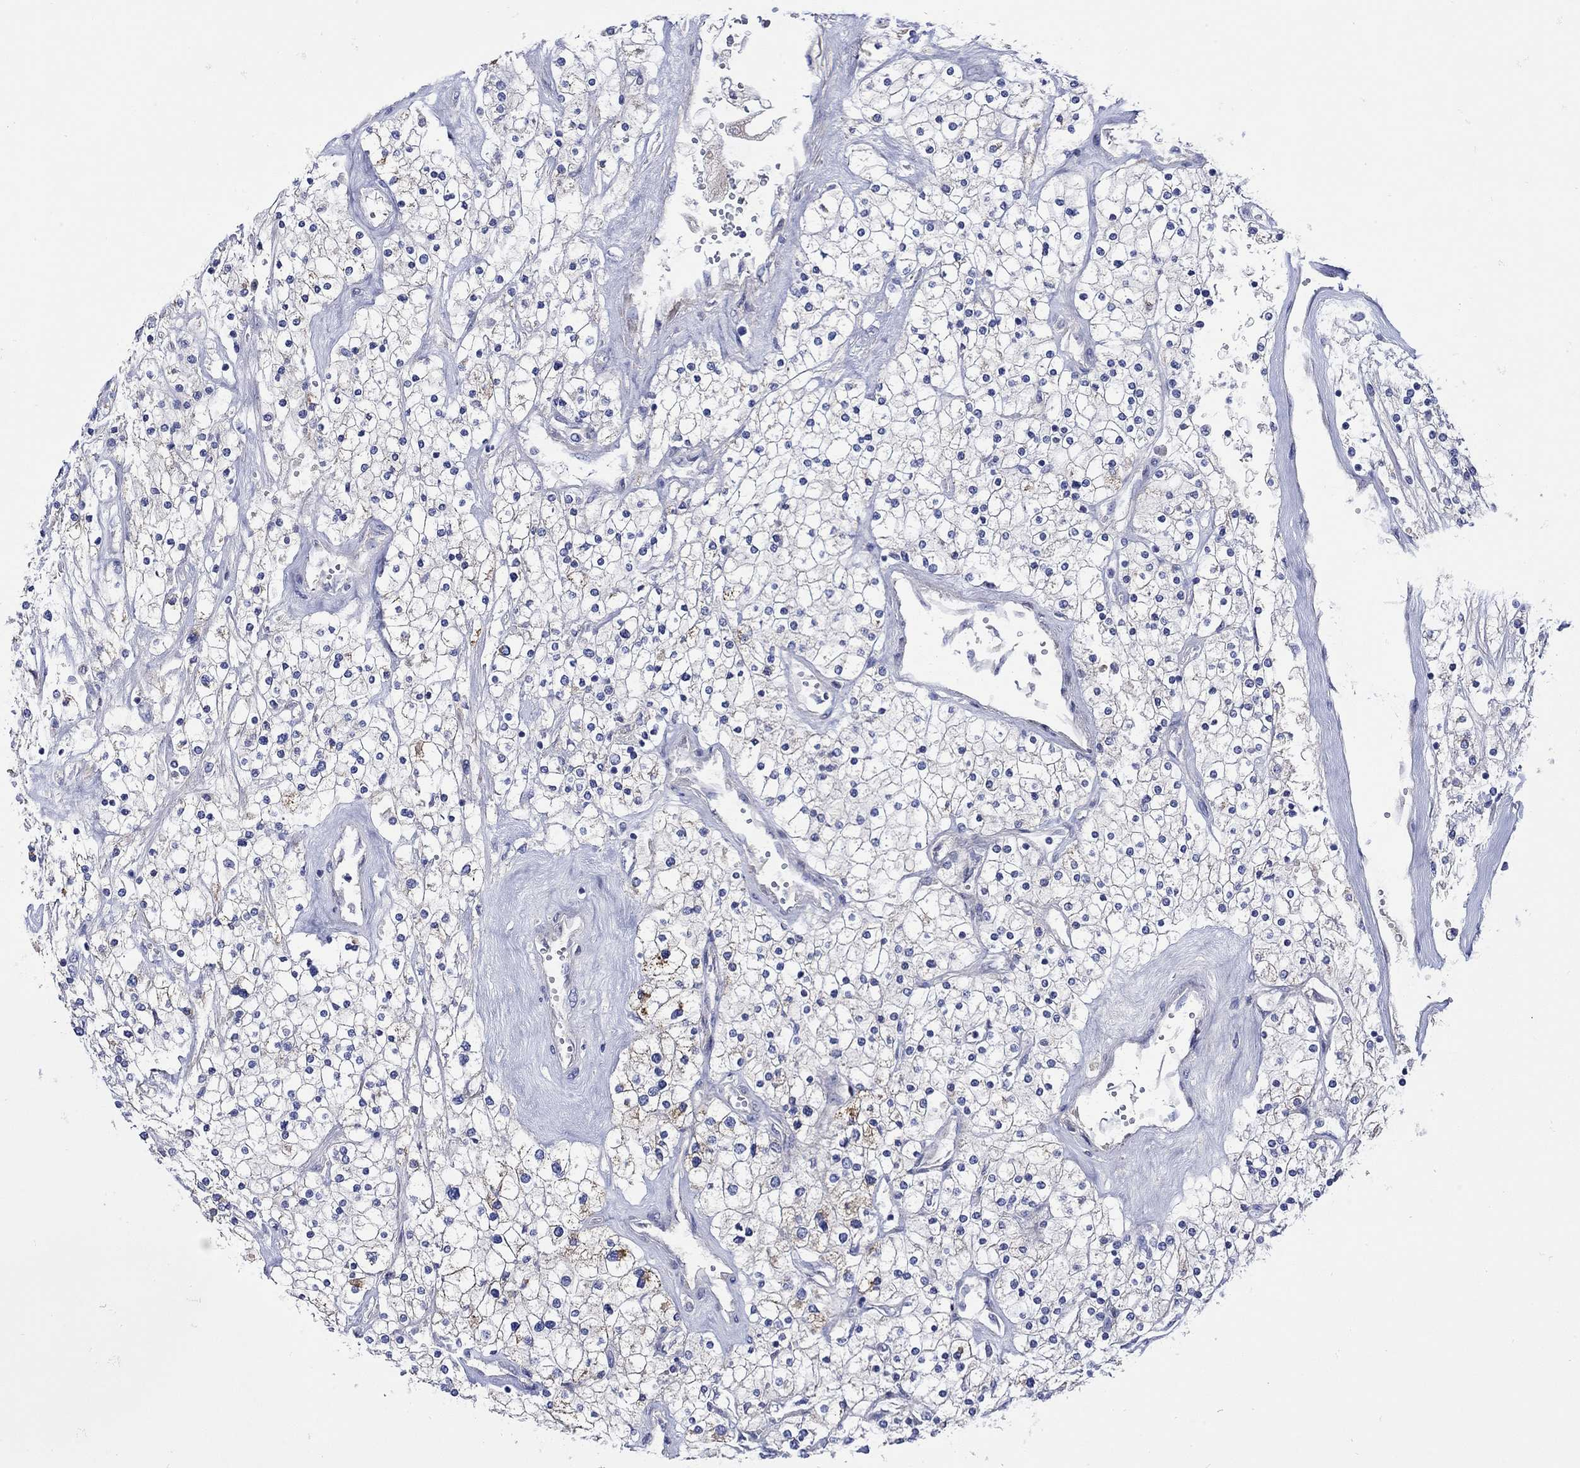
{"staining": {"intensity": "negative", "quantity": "none", "location": "none"}, "tissue": "renal cancer", "cell_type": "Tumor cells", "image_type": "cancer", "snomed": [{"axis": "morphology", "description": "Adenocarcinoma, NOS"}, {"axis": "topography", "description": "Kidney"}], "caption": "IHC of human renal cancer exhibits no positivity in tumor cells. Nuclei are stained in blue.", "gene": "MSI1", "patient": {"sex": "male", "age": 80}}